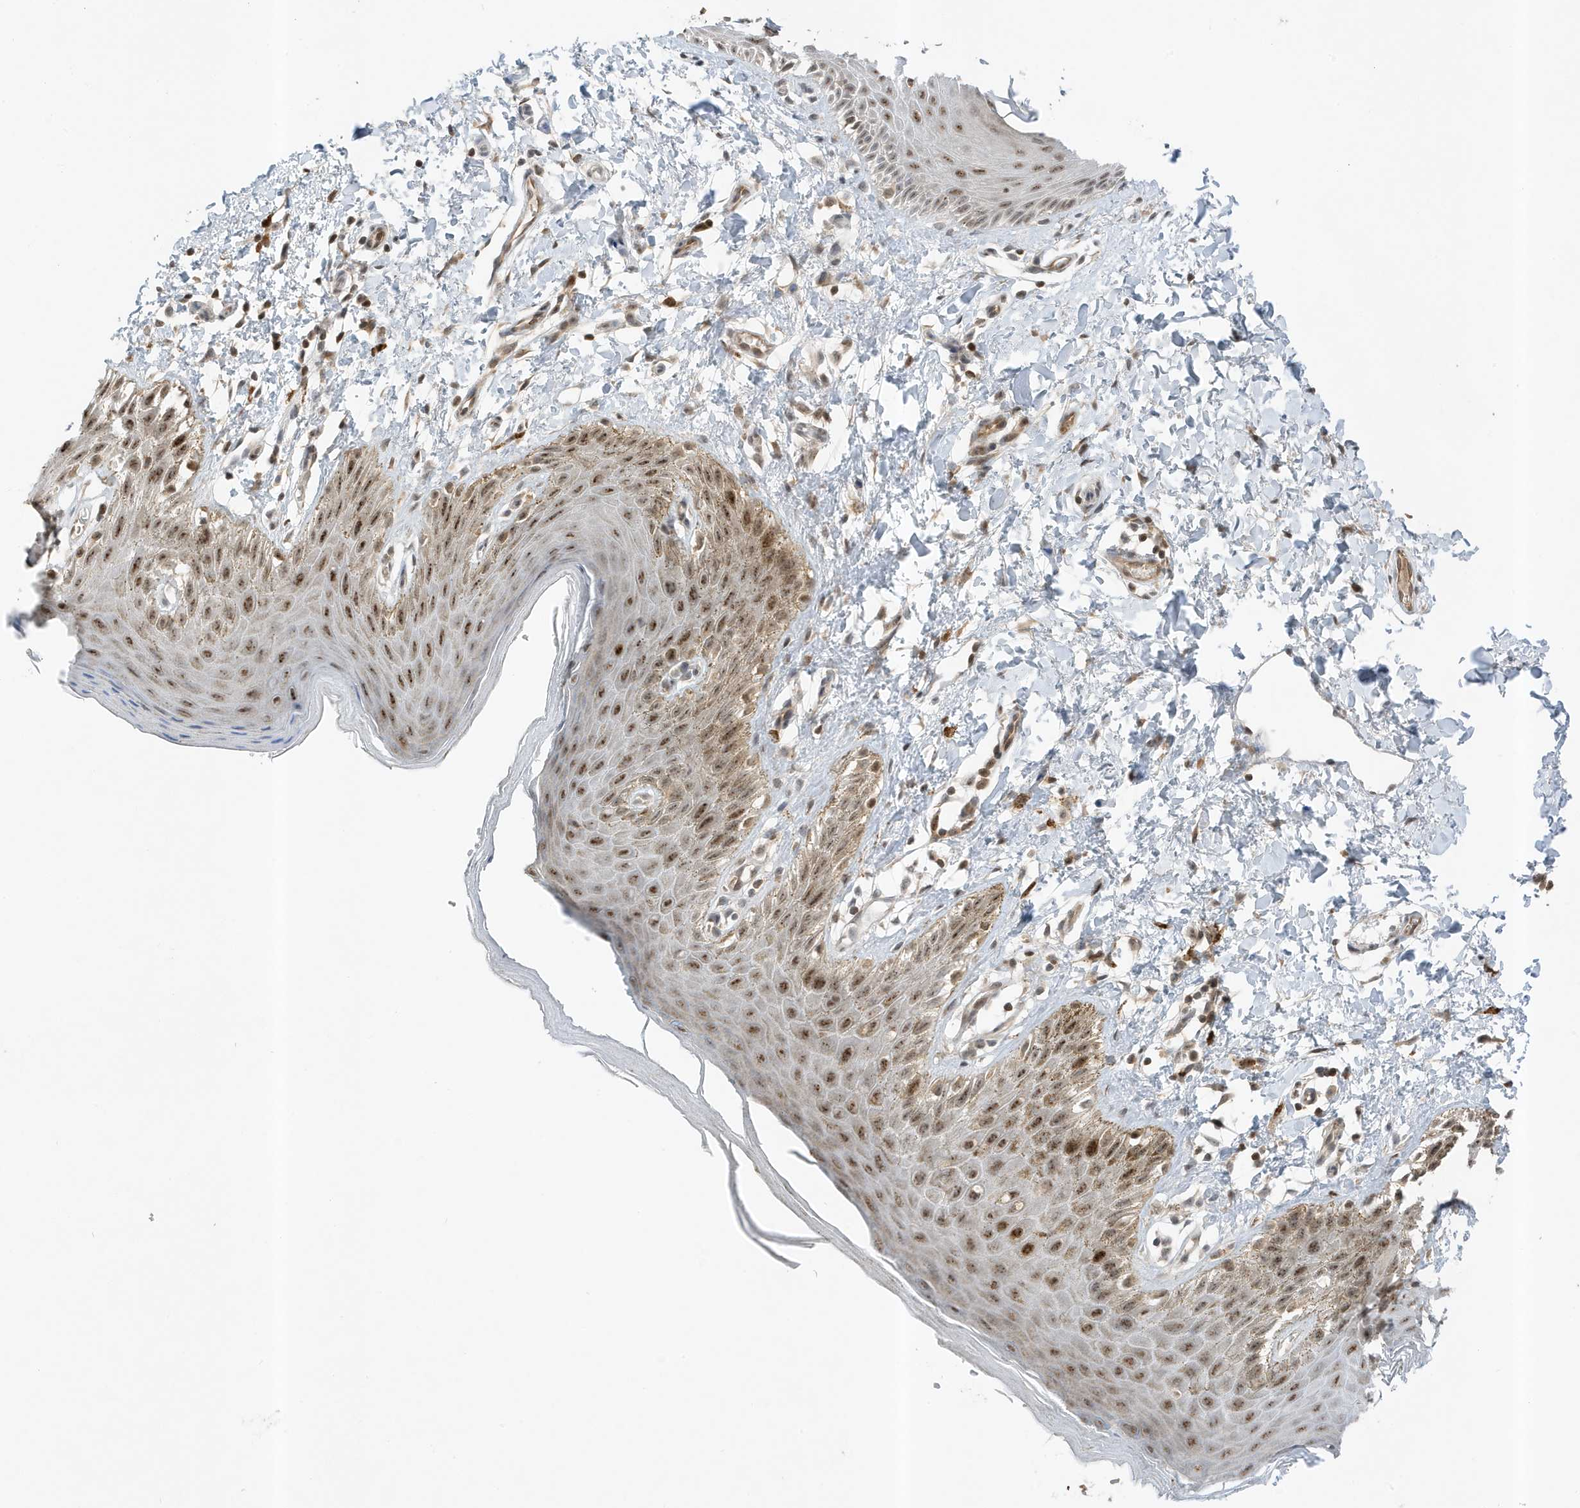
{"staining": {"intensity": "moderate", "quantity": "25%-75%", "location": "nuclear"}, "tissue": "skin", "cell_type": "Epidermal cells", "image_type": "normal", "snomed": [{"axis": "morphology", "description": "Normal tissue, NOS"}, {"axis": "topography", "description": "Anal"}], "caption": "A medium amount of moderate nuclear expression is appreciated in about 25%-75% of epidermal cells in benign skin. The protein of interest is stained brown, and the nuclei are stained in blue (DAB IHC with brightfield microscopy, high magnification).", "gene": "MAST3", "patient": {"sex": "male", "age": 44}}